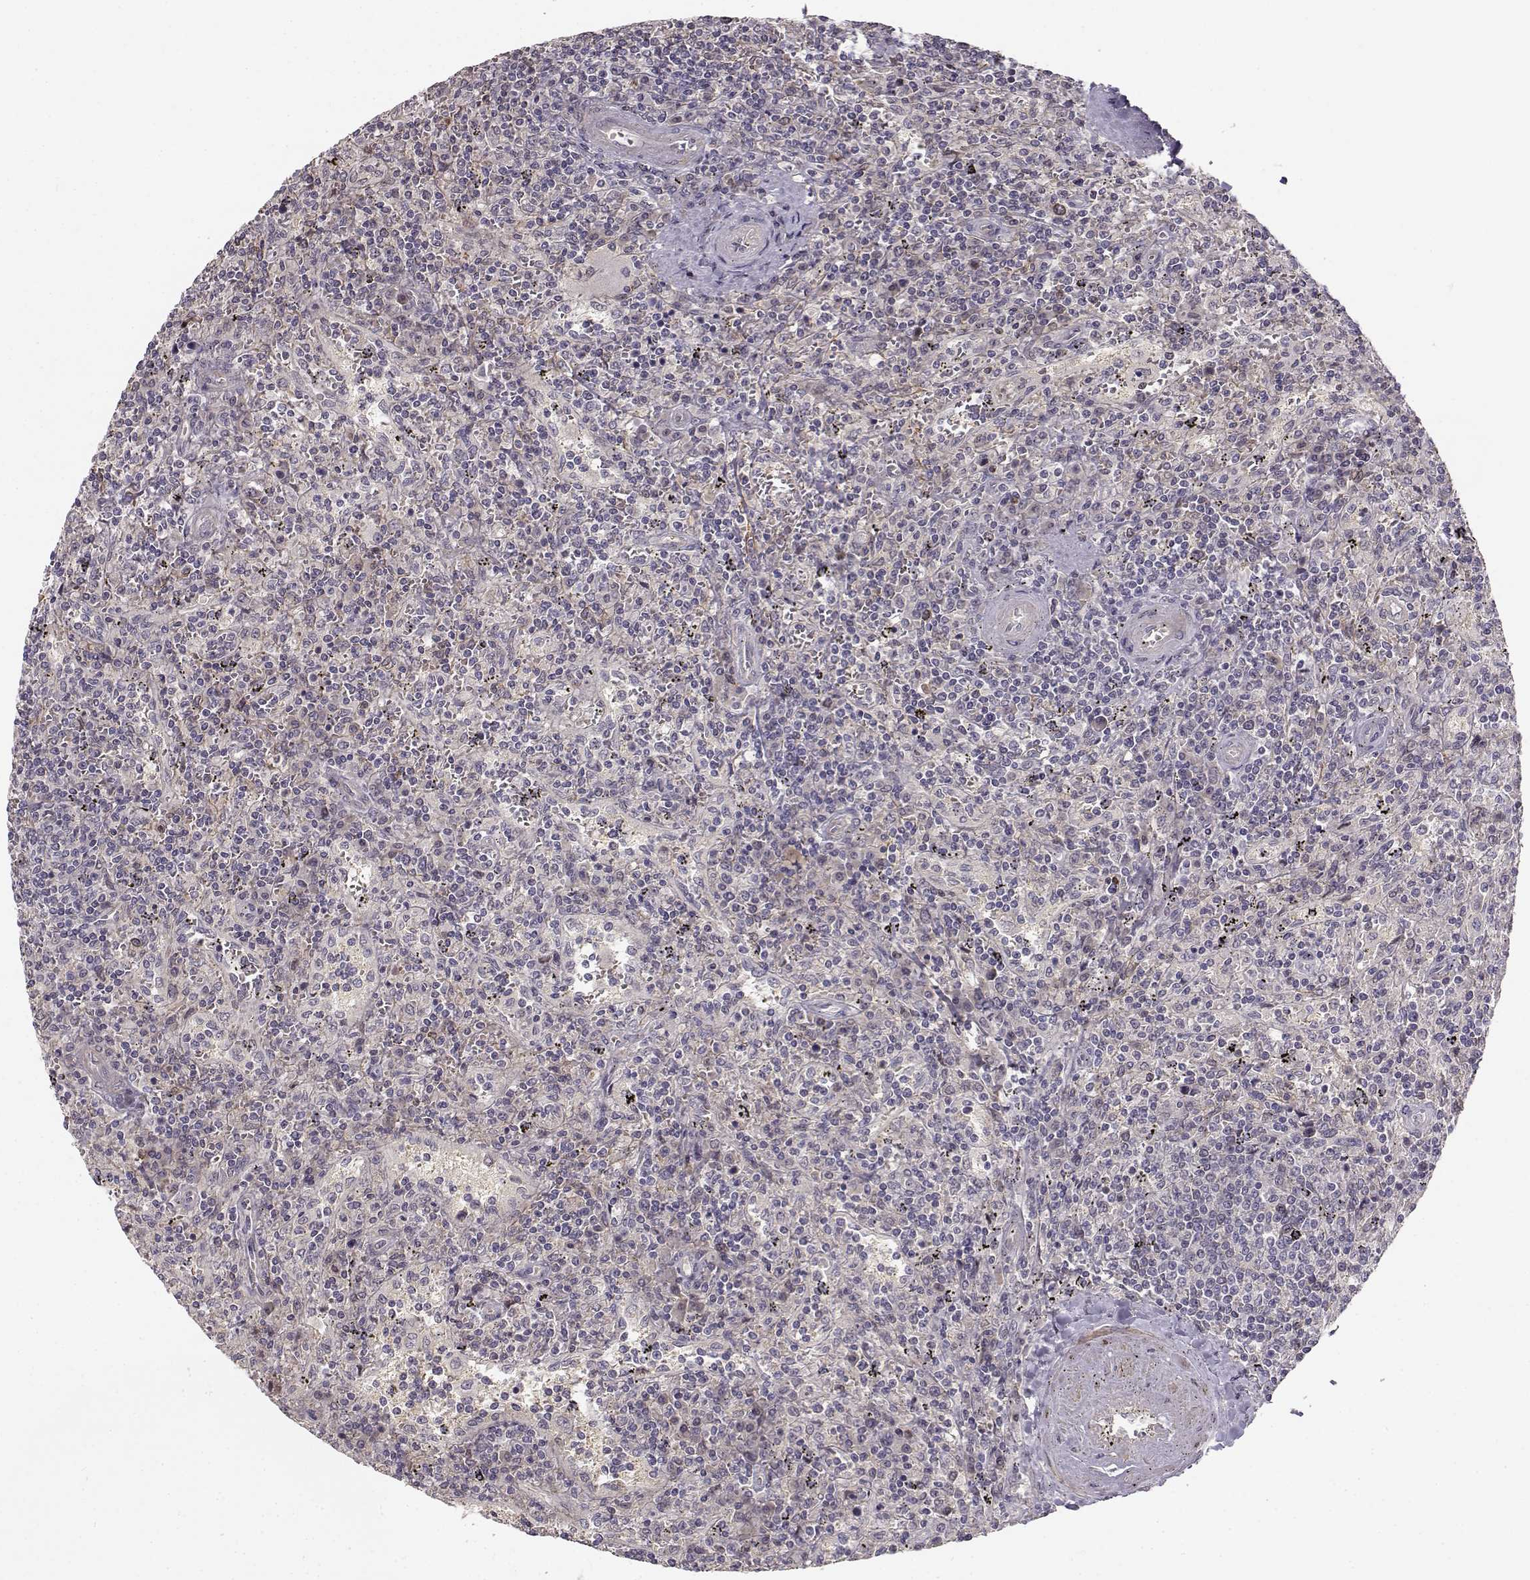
{"staining": {"intensity": "negative", "quantity": "none", "location": "none"}, "tissue": "lymphoma", "cell_type": "Tumor cells", "image_type": "cancer", "snomed": [{"axis": "morphology", "description": "Malignant lymphoma, non-Hodgkin's type, Low grade"}, {"axis": "topography", "description": "Spleen"}], "caption": "IHC of human lymphoma demonstrates no expression in tumor cells.", "gene": "RGS9BP", "patient": {"sex": "male", "age": 62}}